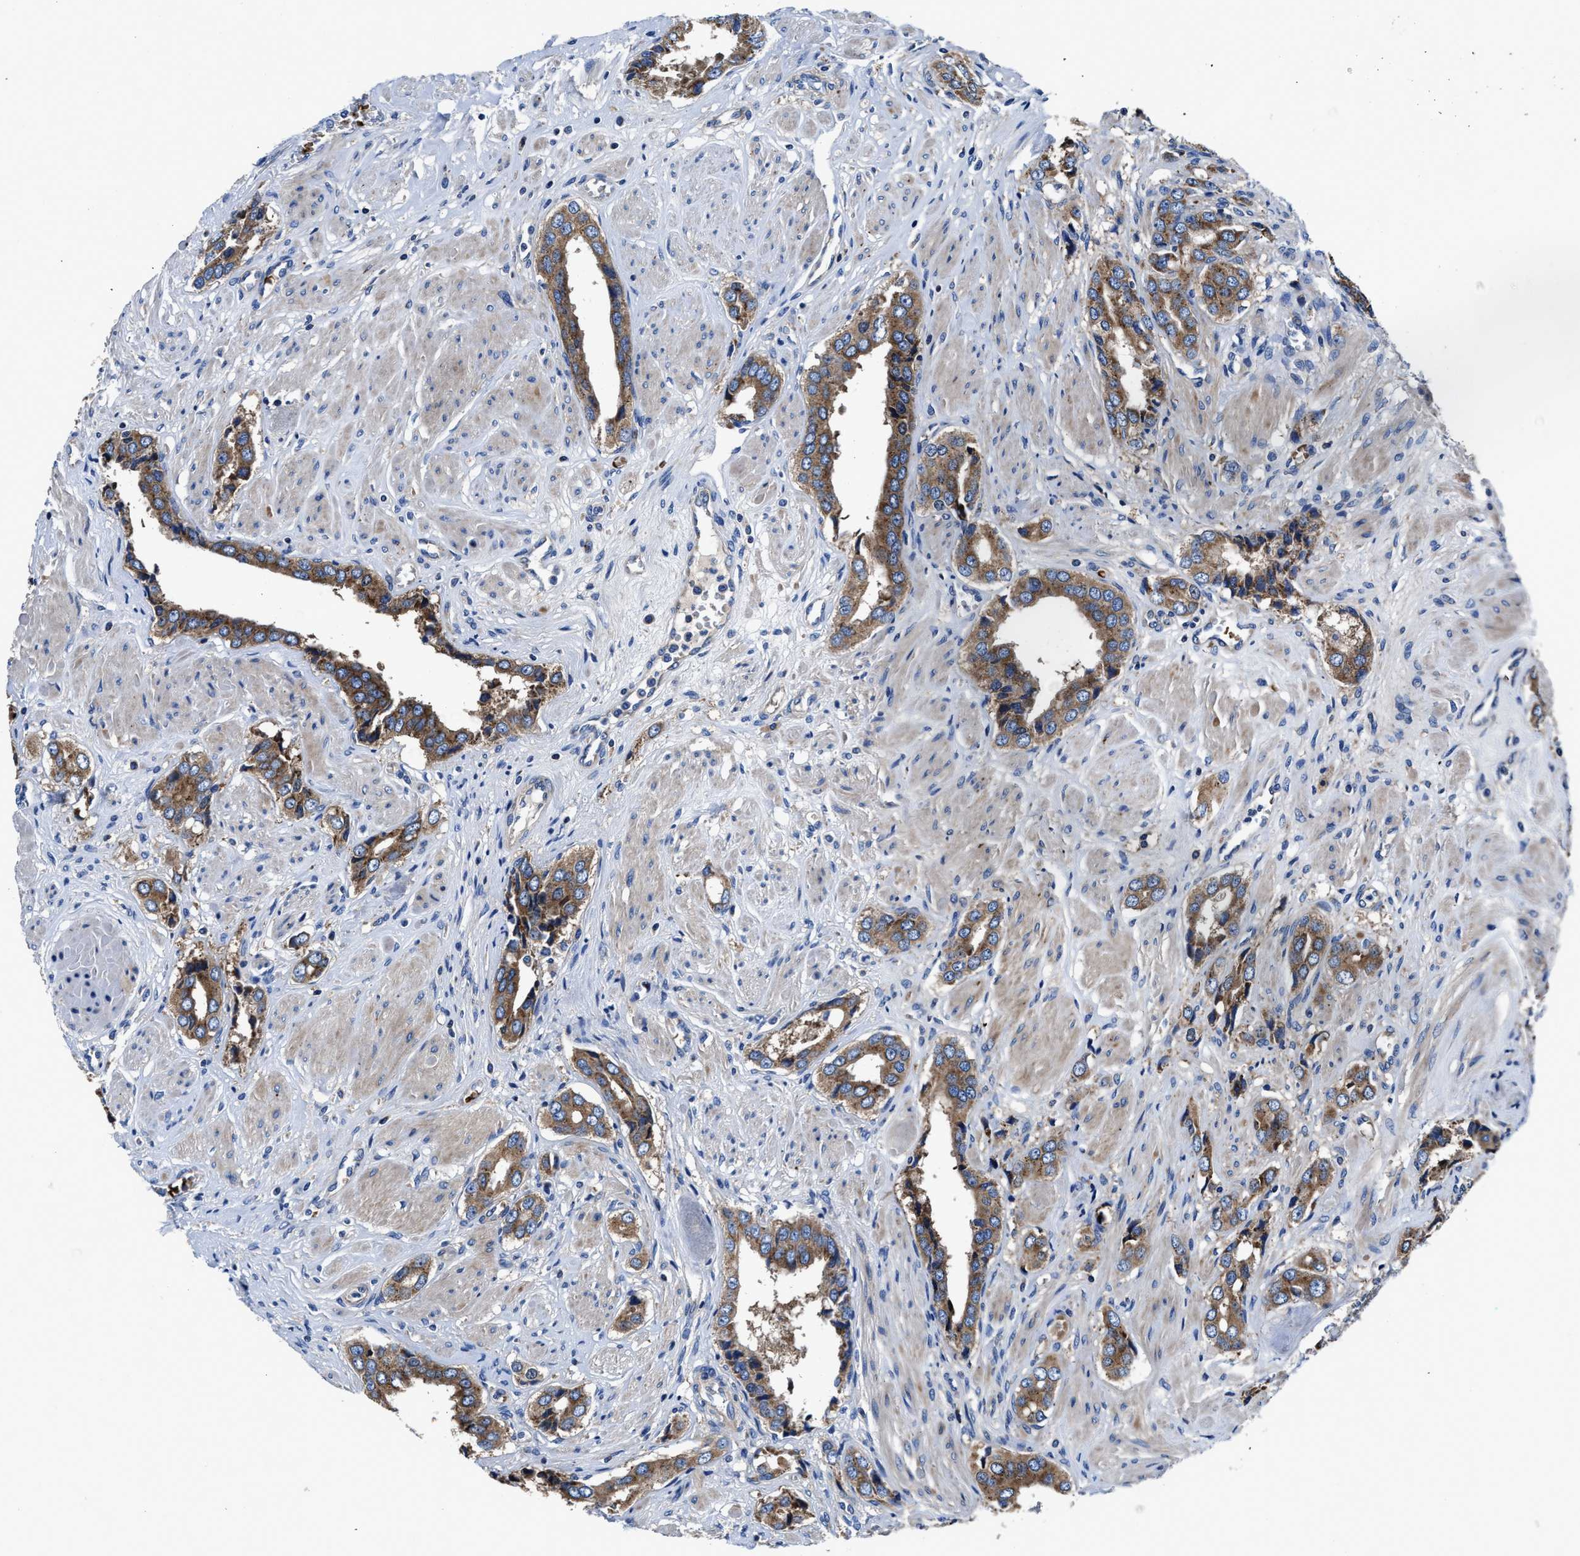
{"staining": {"intensity": "moderate", "quantity": ">75%", "location": "cytoplasmic/membranous"}, "tissue": "prostate cancer", "cell_type": "Tumor cells", "image_type": "cancer", "snomed": [{"axis": "morphology", "description": "Adenocarcinoma, High grade"}, {"axis": "topography", "description": "Prostate"}], "caption": "High-power microscopy captured an immunohistochemistry (IHC) micrograph of prostate cancer (high-grade adenocarcinoma), revealing moderate cytoplasmic/membranous staining in approximately >75% of tumor cells.", "gene": "PHLPP1", "patient": {"sex": "male", "age": 52}}